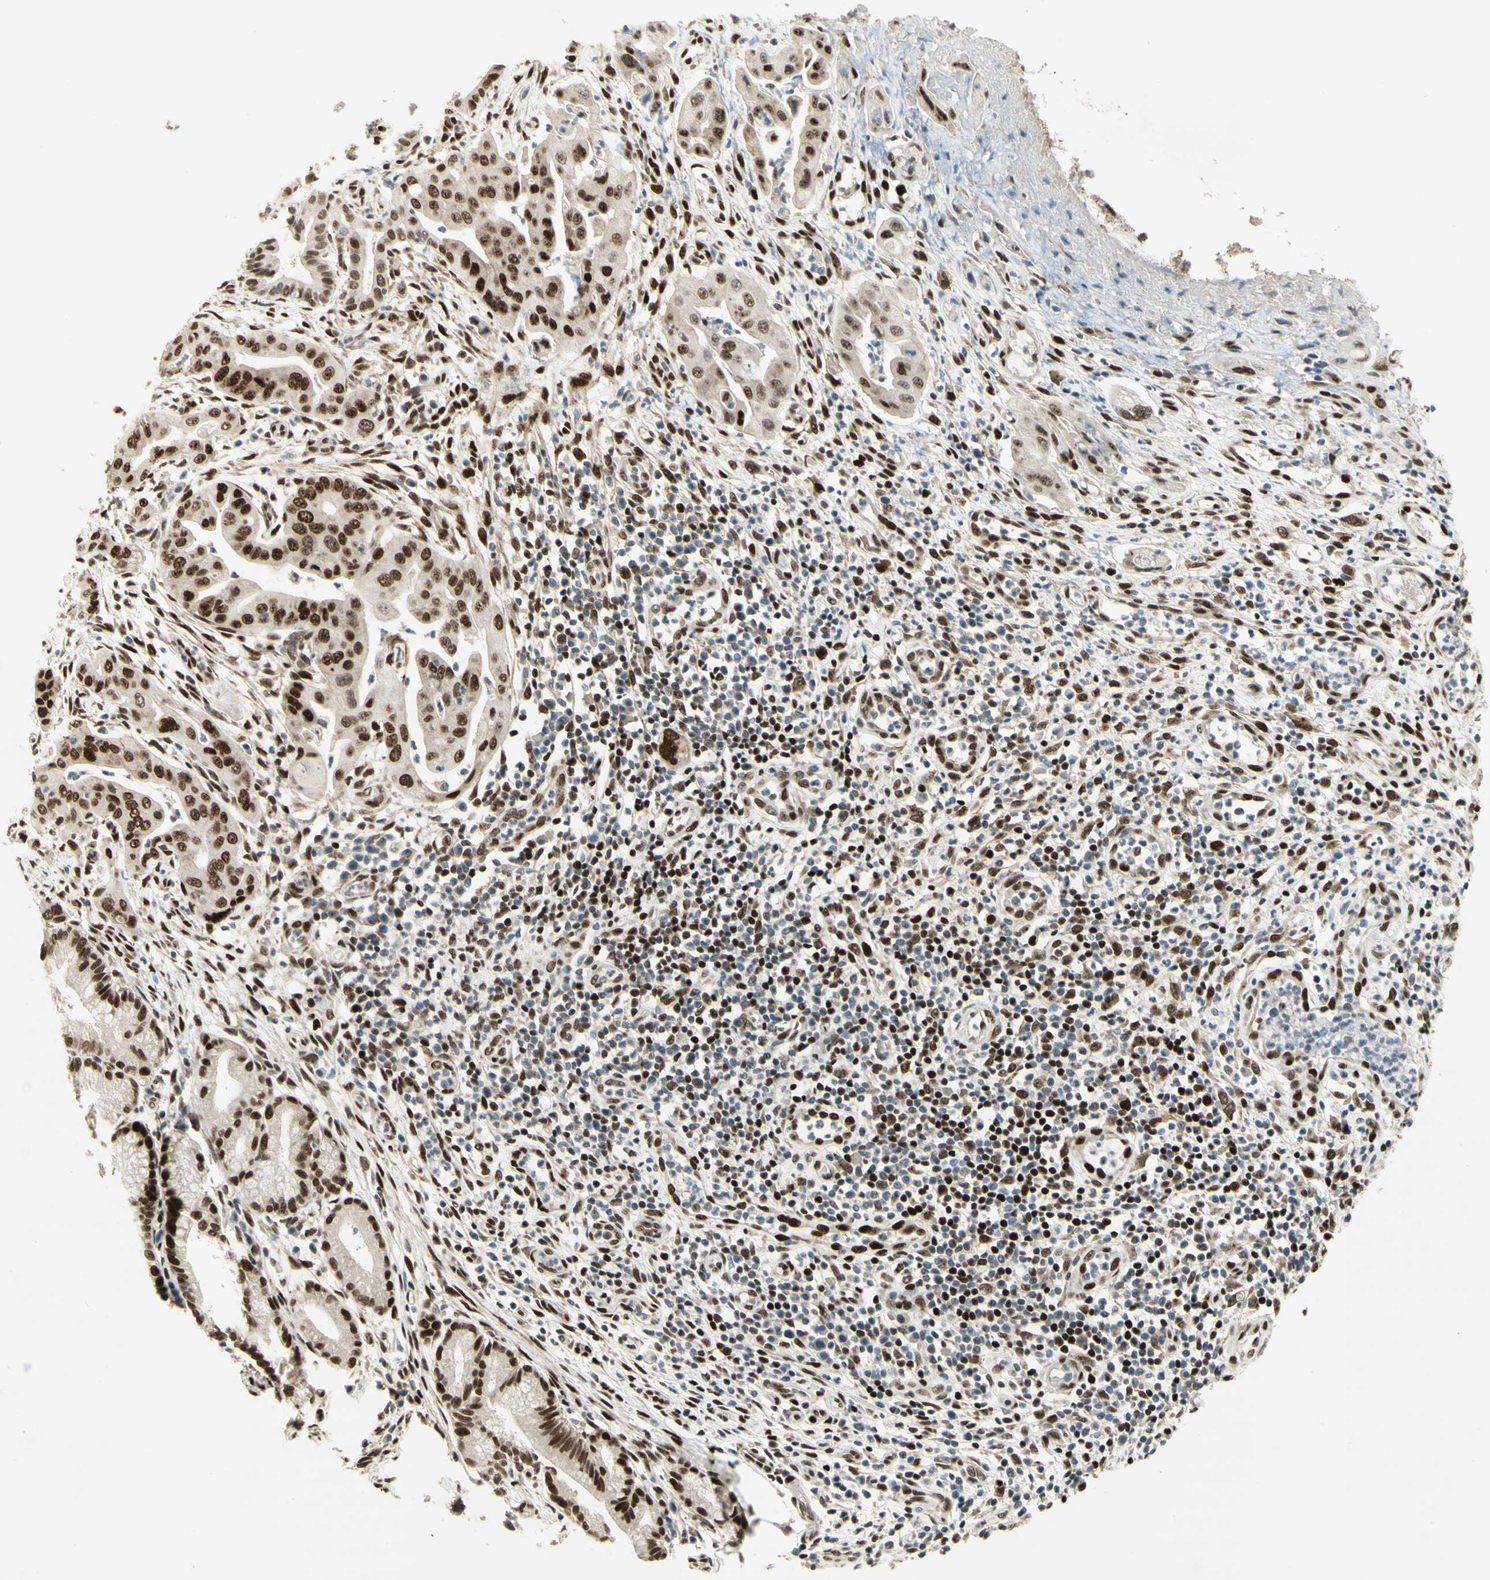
{"staining": {"intensity": "strong", "quantity": ">75%", "location": "nuclear"}, "tissue": "pancreatic cancer", "cell_type": "Tumor cells", "image_type": "cancer", "snomed": [{"axis": "morphology", "description": "Adenocarcinoma, NOS"}, {"axis": "topography", "description": "Pancreas"}], "caption": "Pancreatic cancer stained for a protein exhibits strong nuclear positivity in tumor cells.", "gene": "FOXP1", "patient": {"sex": "female", "age": 75}}